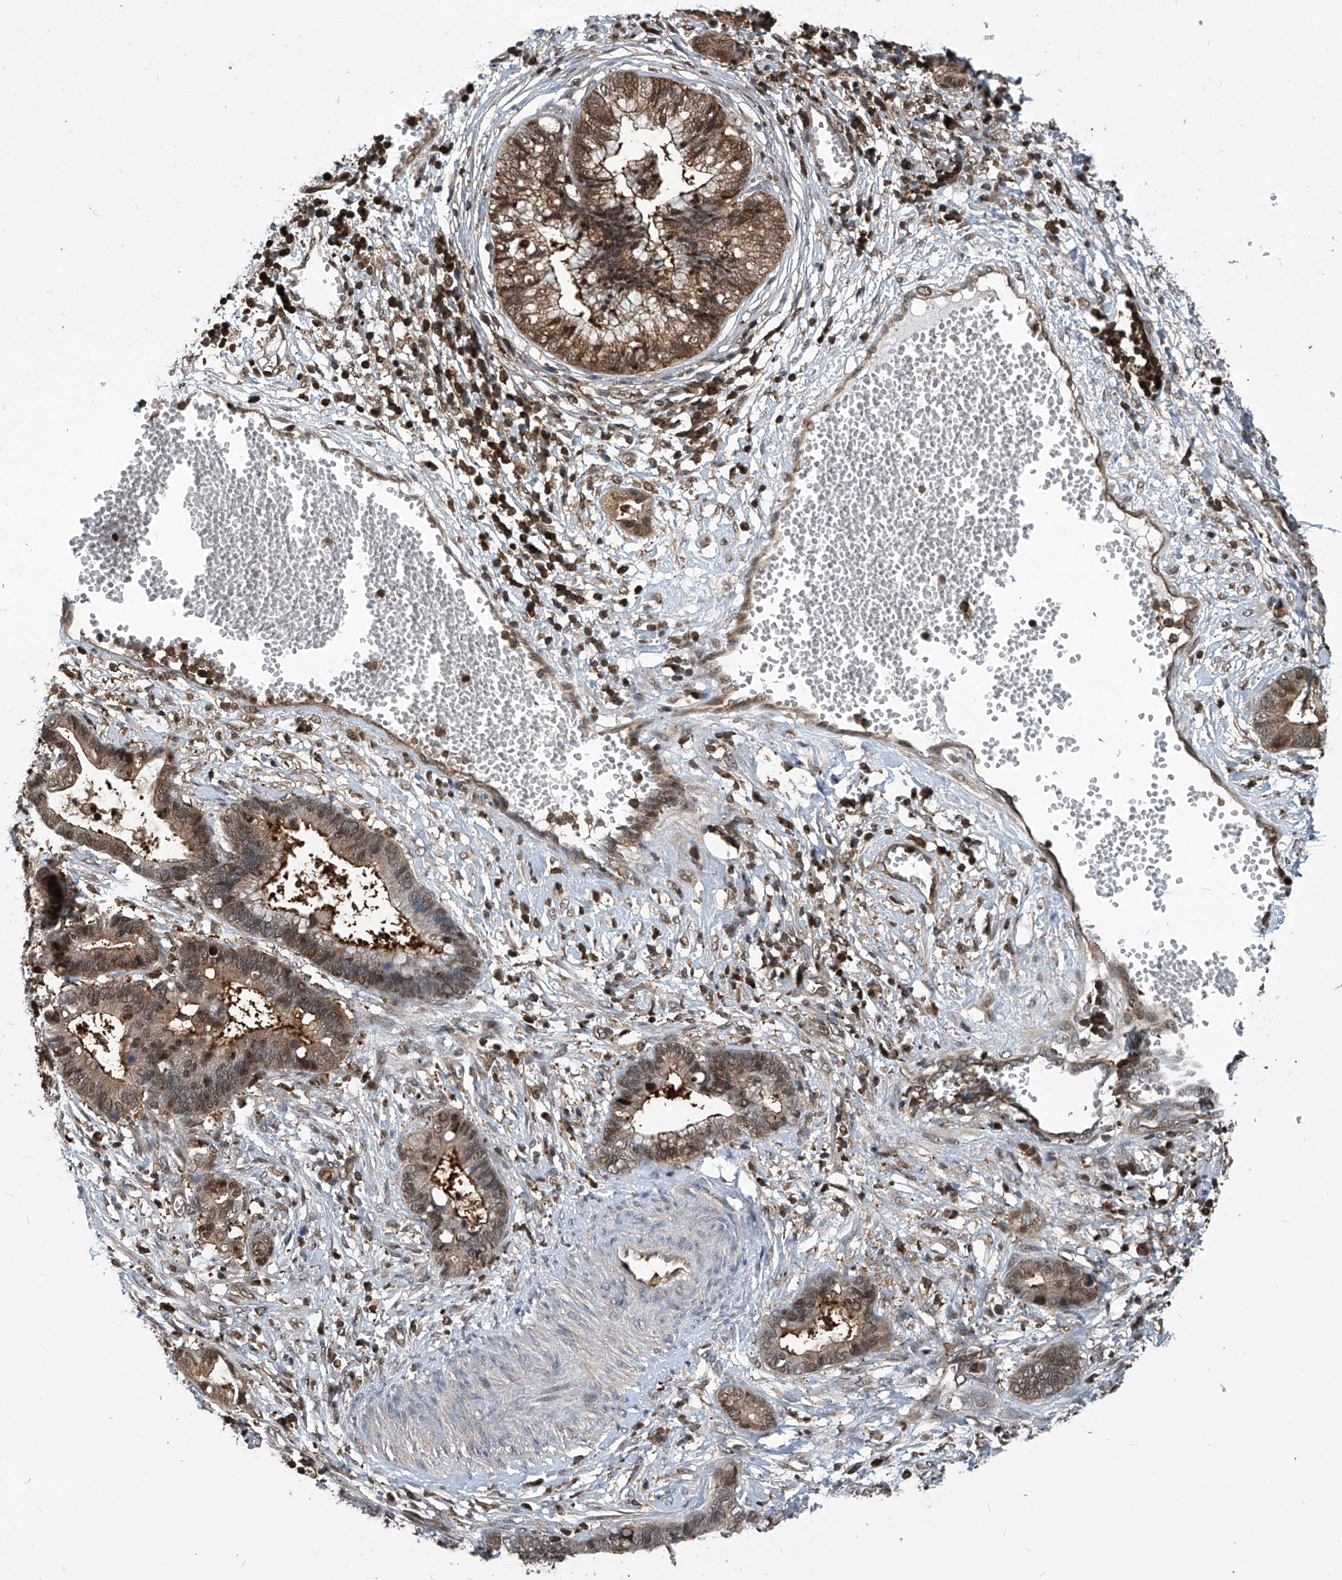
{"staining": {"intensity": "moderate", "quantity": "25%-75%", "location": "cytoplasmic/membranous,nuclear"}, "tissue": "cervical cancer", "cell_type": "Tumor cells", "image_type": "cancer", "snomed": [{"axis": "morphology", "description": "Adenocarcinoma, NOS"}, {"axis": "topography", "description": "Cervix"}], "caption": "Immunohistochemistry staining of adenocarcinoma (cervical), which displays medium levels of moderate cytoplasmic/membranous and nuclear positivity in about 25%-75% of tumor cells indicating moderate cytoplasmic/membranous and nuclear protein positivity. The staining was performed using DAB (brown) for protein detection and nuclei were counterstained in hematoxylin (blue).", "gene": "PSMB1", "patient": {"sex": "female", "age": 44}}